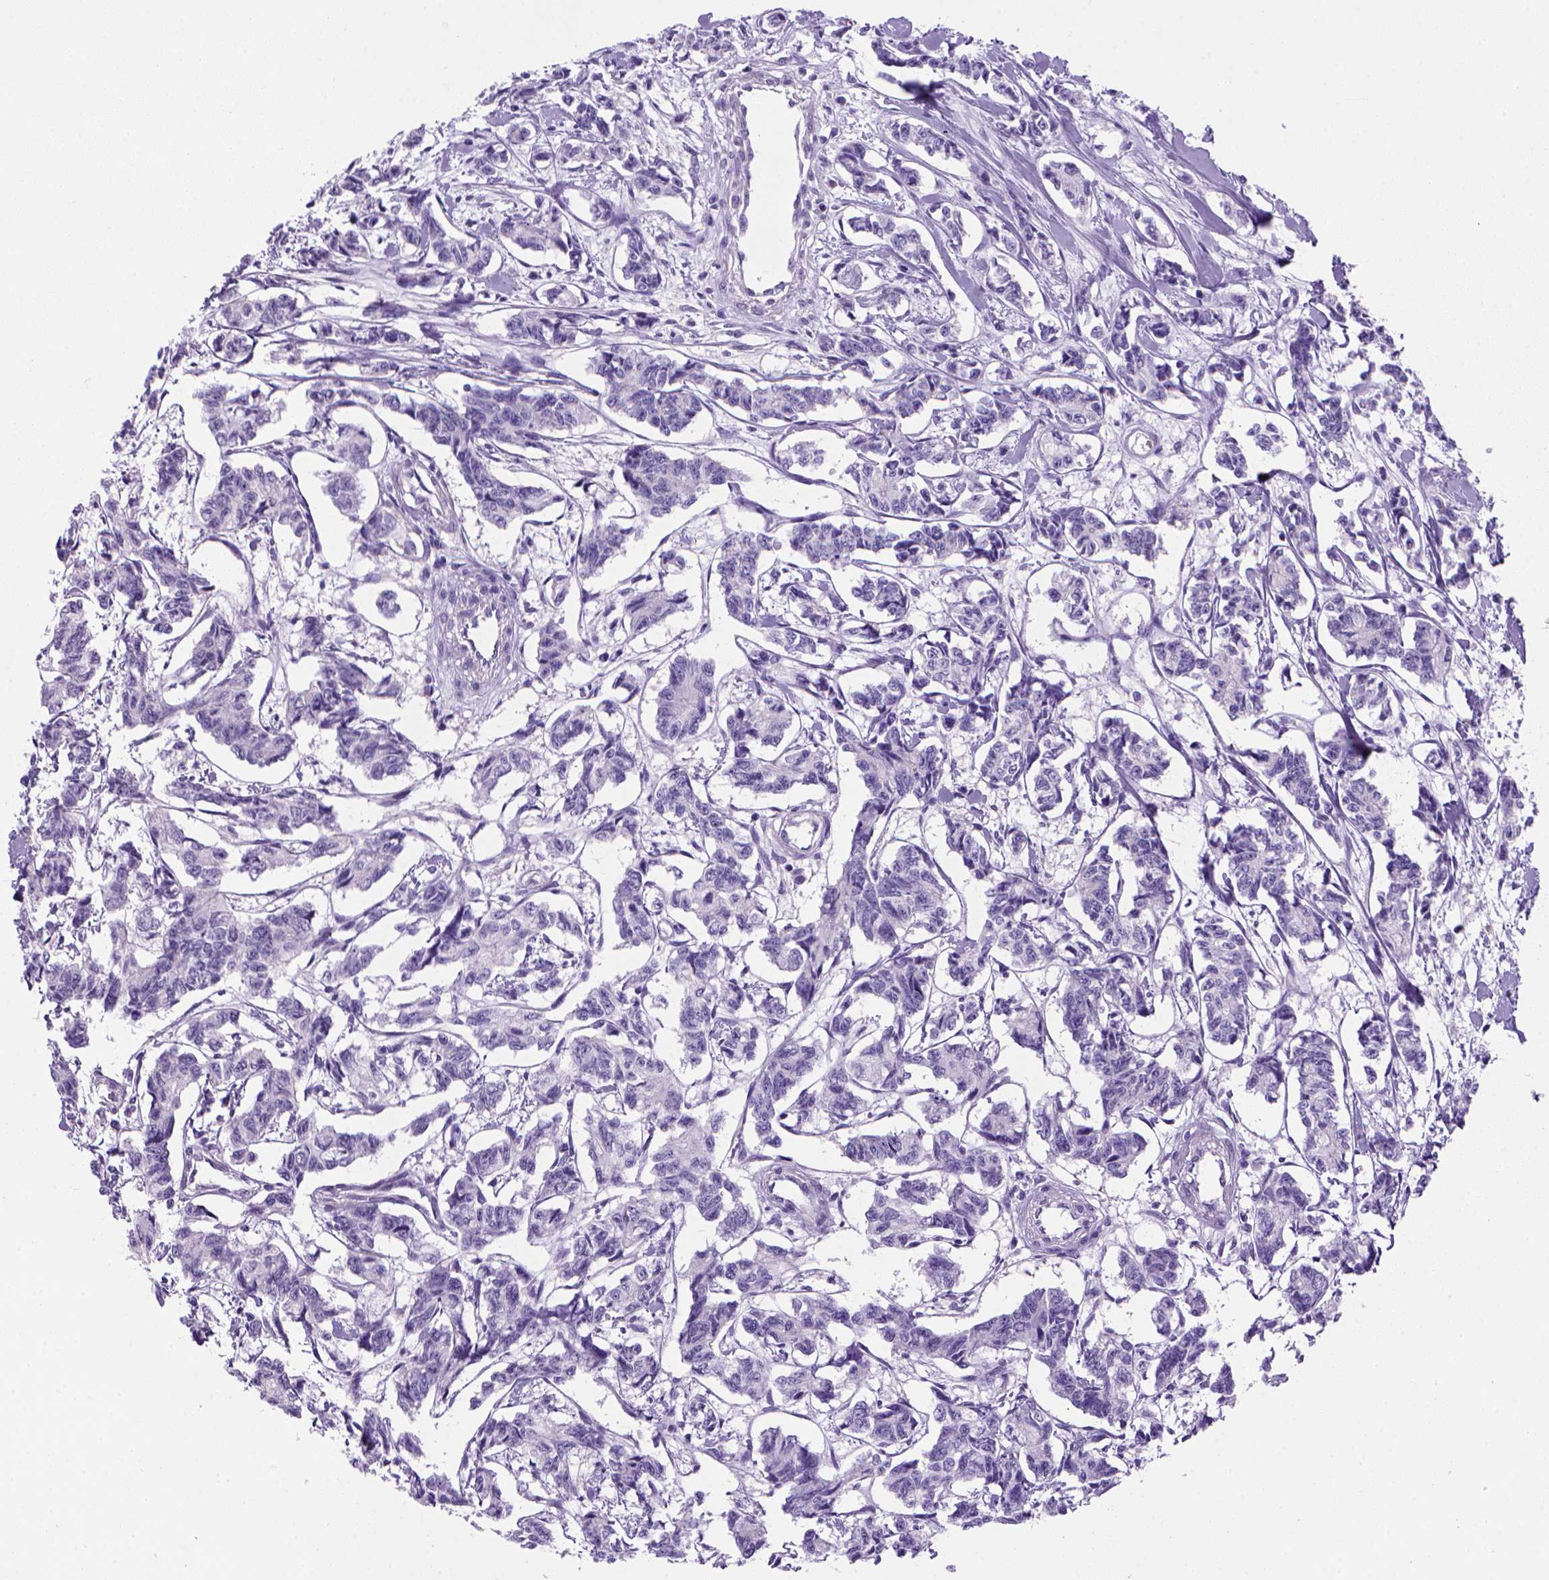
{"staining": {"intensity": "negative", "quantity": "none", "location": "none"}, "tissue": "carcinoid", "cell_type": "Tumor cells", "image_type": "cancer", "snomed": [{"axis": "morphology", "description": "Carcinoid, malignant, NOS"}, {"axis": "topography", "description": "Kidney"}], "caption": "The histopathology image reveals no staining of tumor cells in malignant carcinoid.", "gene": "ARHGEF33", "patient": {"sex": "female", "age": 41}}